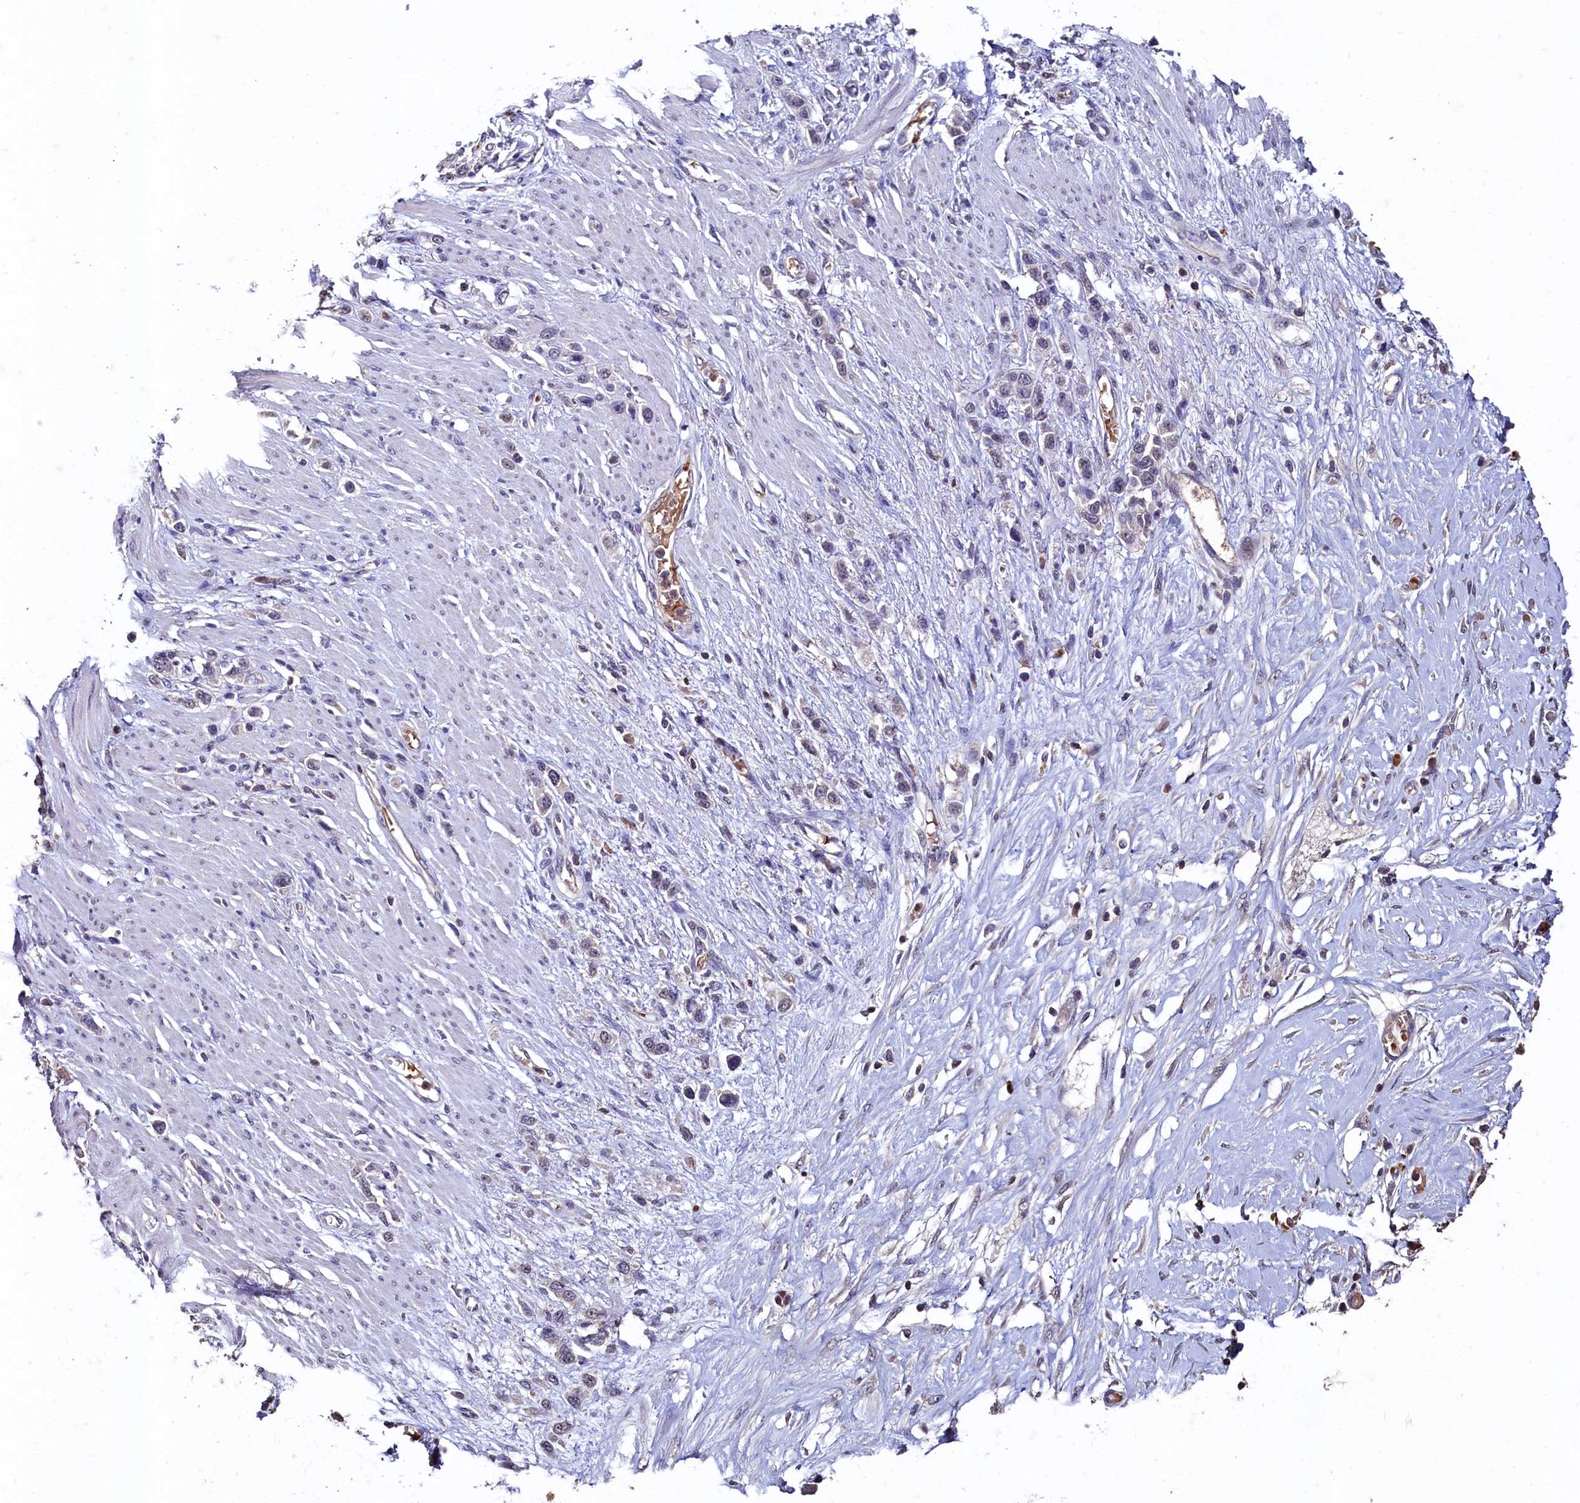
{"staining": {"intensity": "weak", "quantity": "<25%", "location": "cytoplasmic/membranous"}, "tissue": "stomach cancer", "cell_type": "Tumor cells", "image_type": "cancer", "snomed": [{"axis": "morphology", "description": "Adenocarcinoma, NOS"}, {"axis": "morphology", "description": "Adenocarcinoma, High grade"}, {"axis": "topography", "description": "Stomach, upper"}, {"axis": "topography", "description": "Stomach, lower"}], "caption": "A histopathology image of stomach cancer (high-grade adenocarcinoma) stained for a protein displays no brown staining in tumor cells.", "gene": "CSTPP1", "patient": {"sex": "female", "age": 65}}